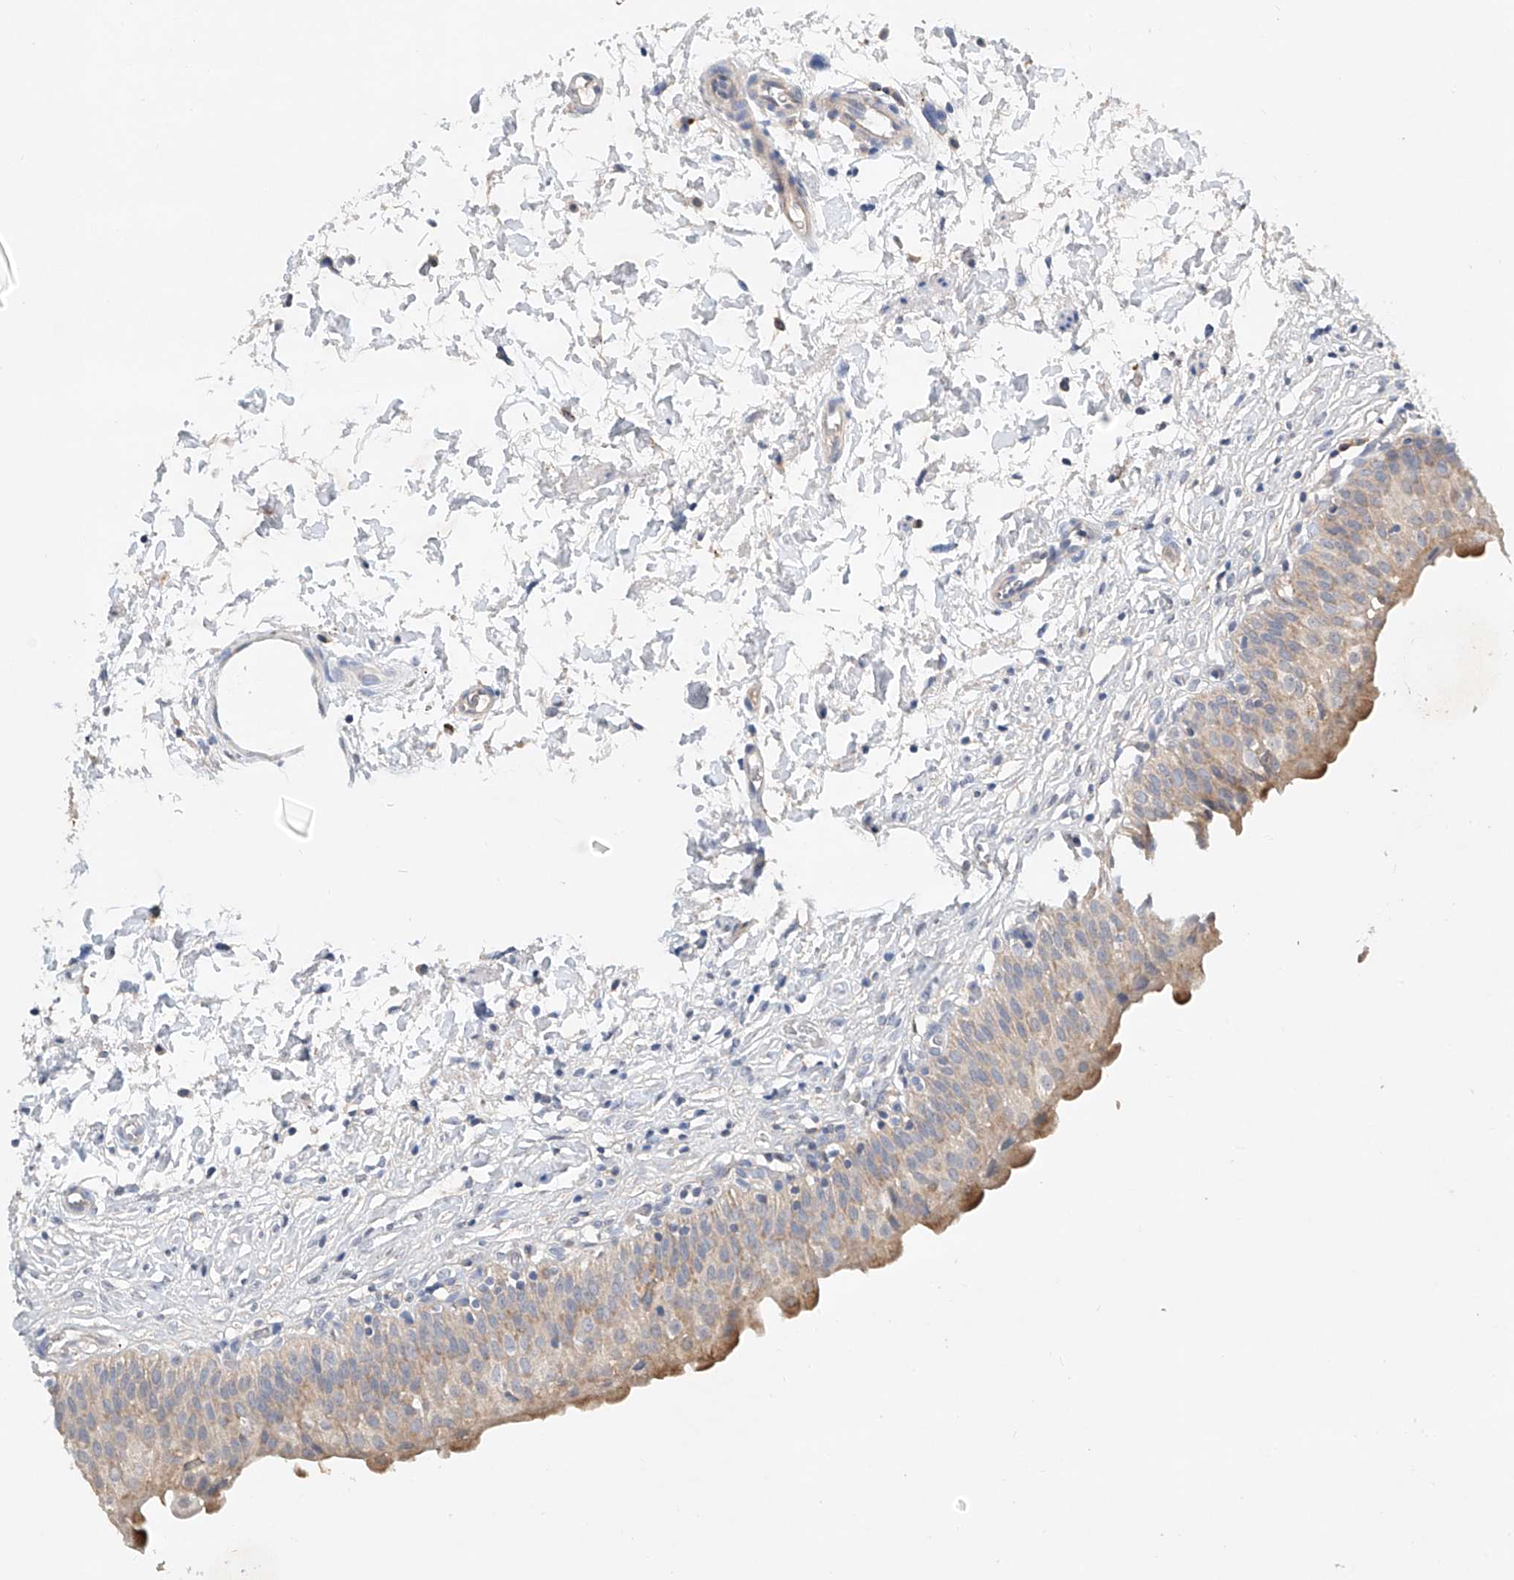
{"staining": {"intensity": "moderate", "quantity": ">75%", "location": "cytoplasmic/membranous"}, "tissue": "urinary bladder", "cell_type": "Urothelial cells", "image_type": "normal", "snomed": [{"axis": "morphology", "description": "Normal tissue, NOS"}, {"axis": "topography", "description": "Urinary bladder"}], "caption": "Human urinary bladder stained for a protein (brown) displays moderate cytoplasmic/membranous positive expression in approximately >75% of urothelial cells.", "gene": "GPC4", "patient": {"sex": "male", "age": 55}}